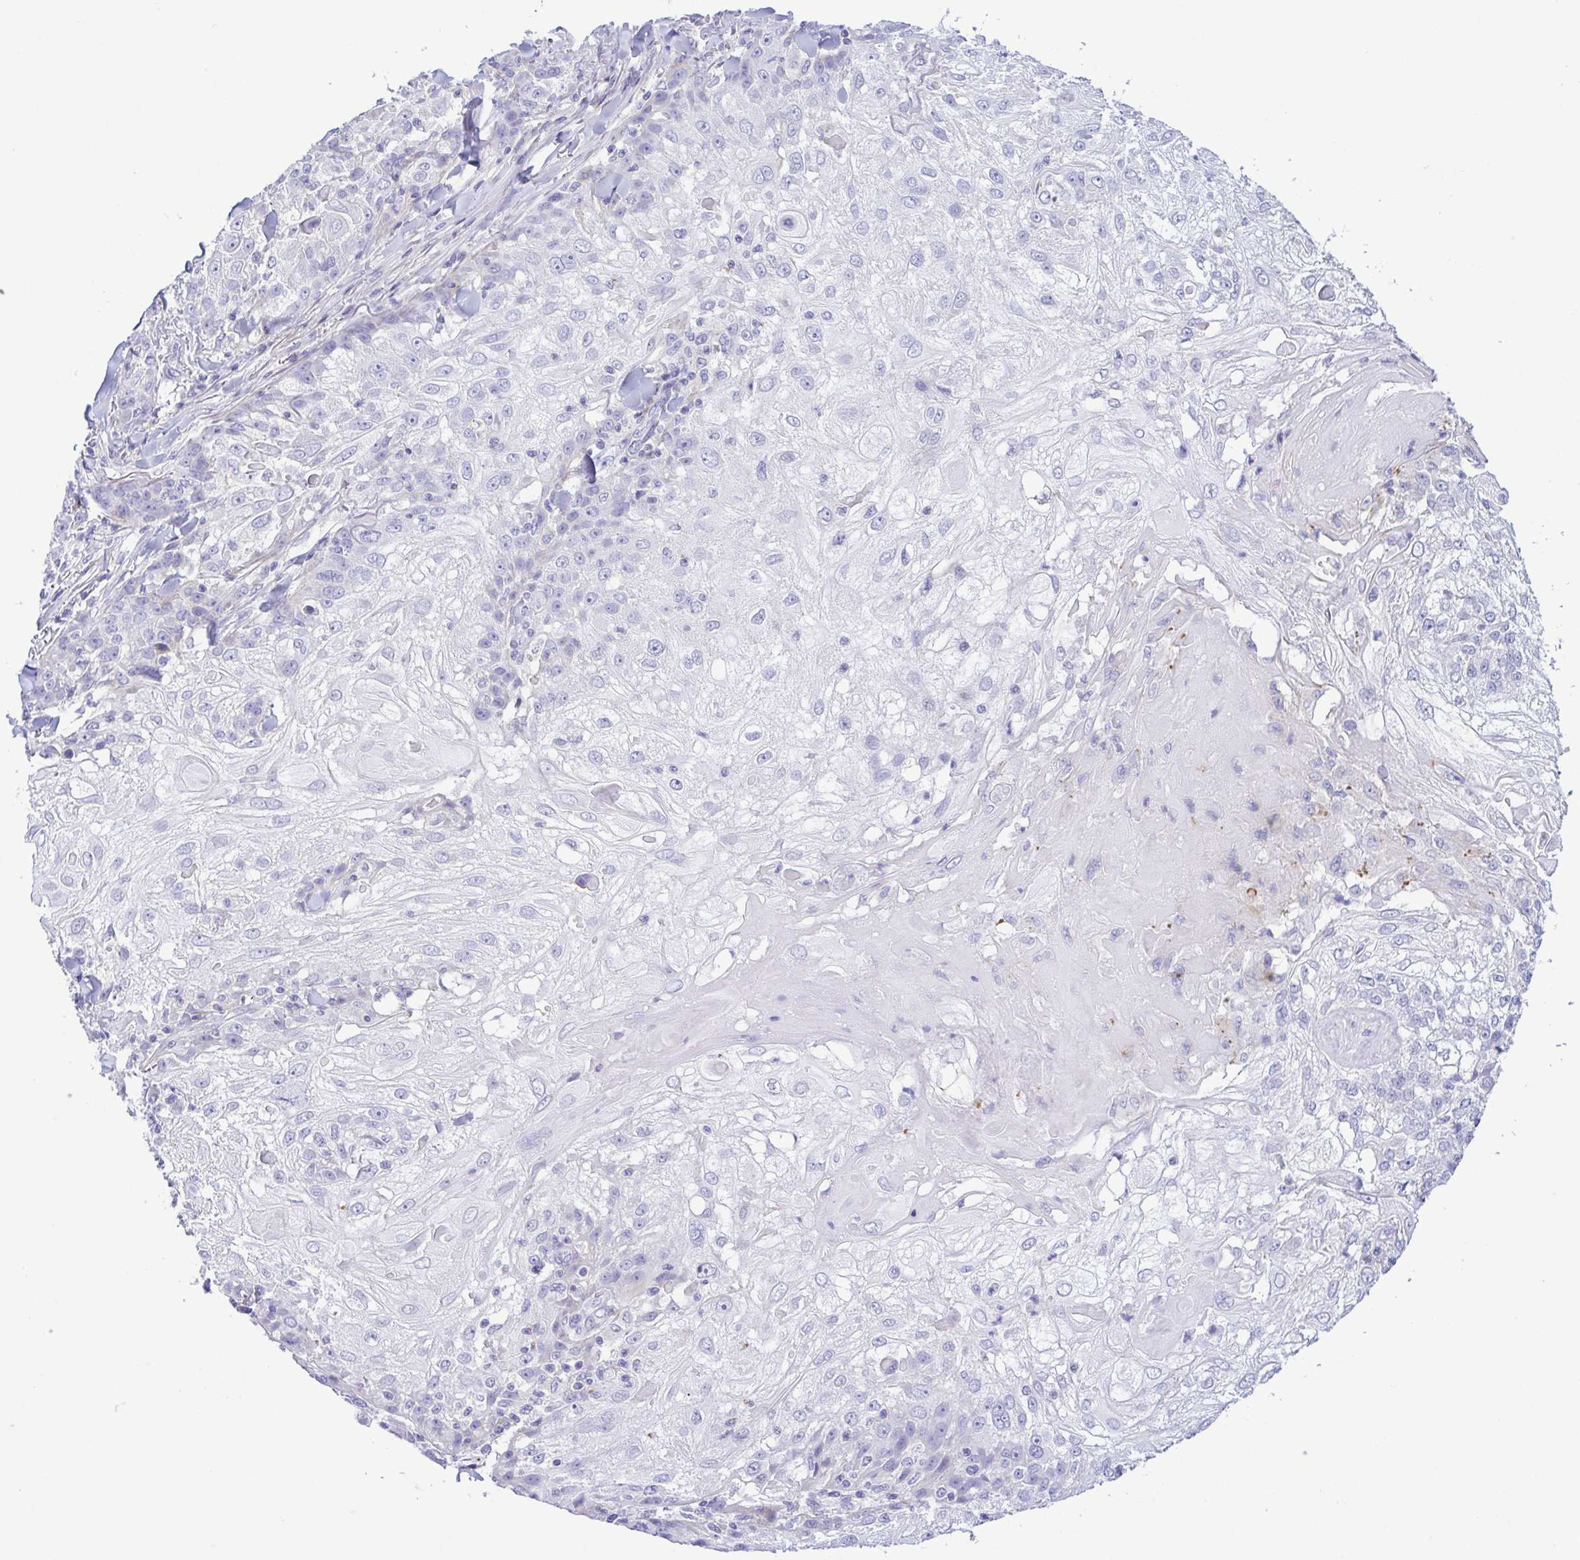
{"staining": {"intensity": "negative", "quantity": "none", "location": "none"}, "tissue": "skin cancer", "cell_type": "Tumor cells", "image_type": "cancer", "snomed": [{"axis": "morphology", "description": "Normal tissue, NOS"}, {"axis": "morphology", "description": "Squamous cell carcinoma, NOS"}, {"axis": "topography", "description": "Skin"}], "caption": "DAB (3,3'-diaminobenzidine) immunohistochemical staining of human skin cancer (squamous cell carcinoma) shows no significant positivity in tumor cells. (IHC, brightfield microscopy, high magnification).", "gene": "GPR182", "patient": {"sex": "female", "age": 83}}